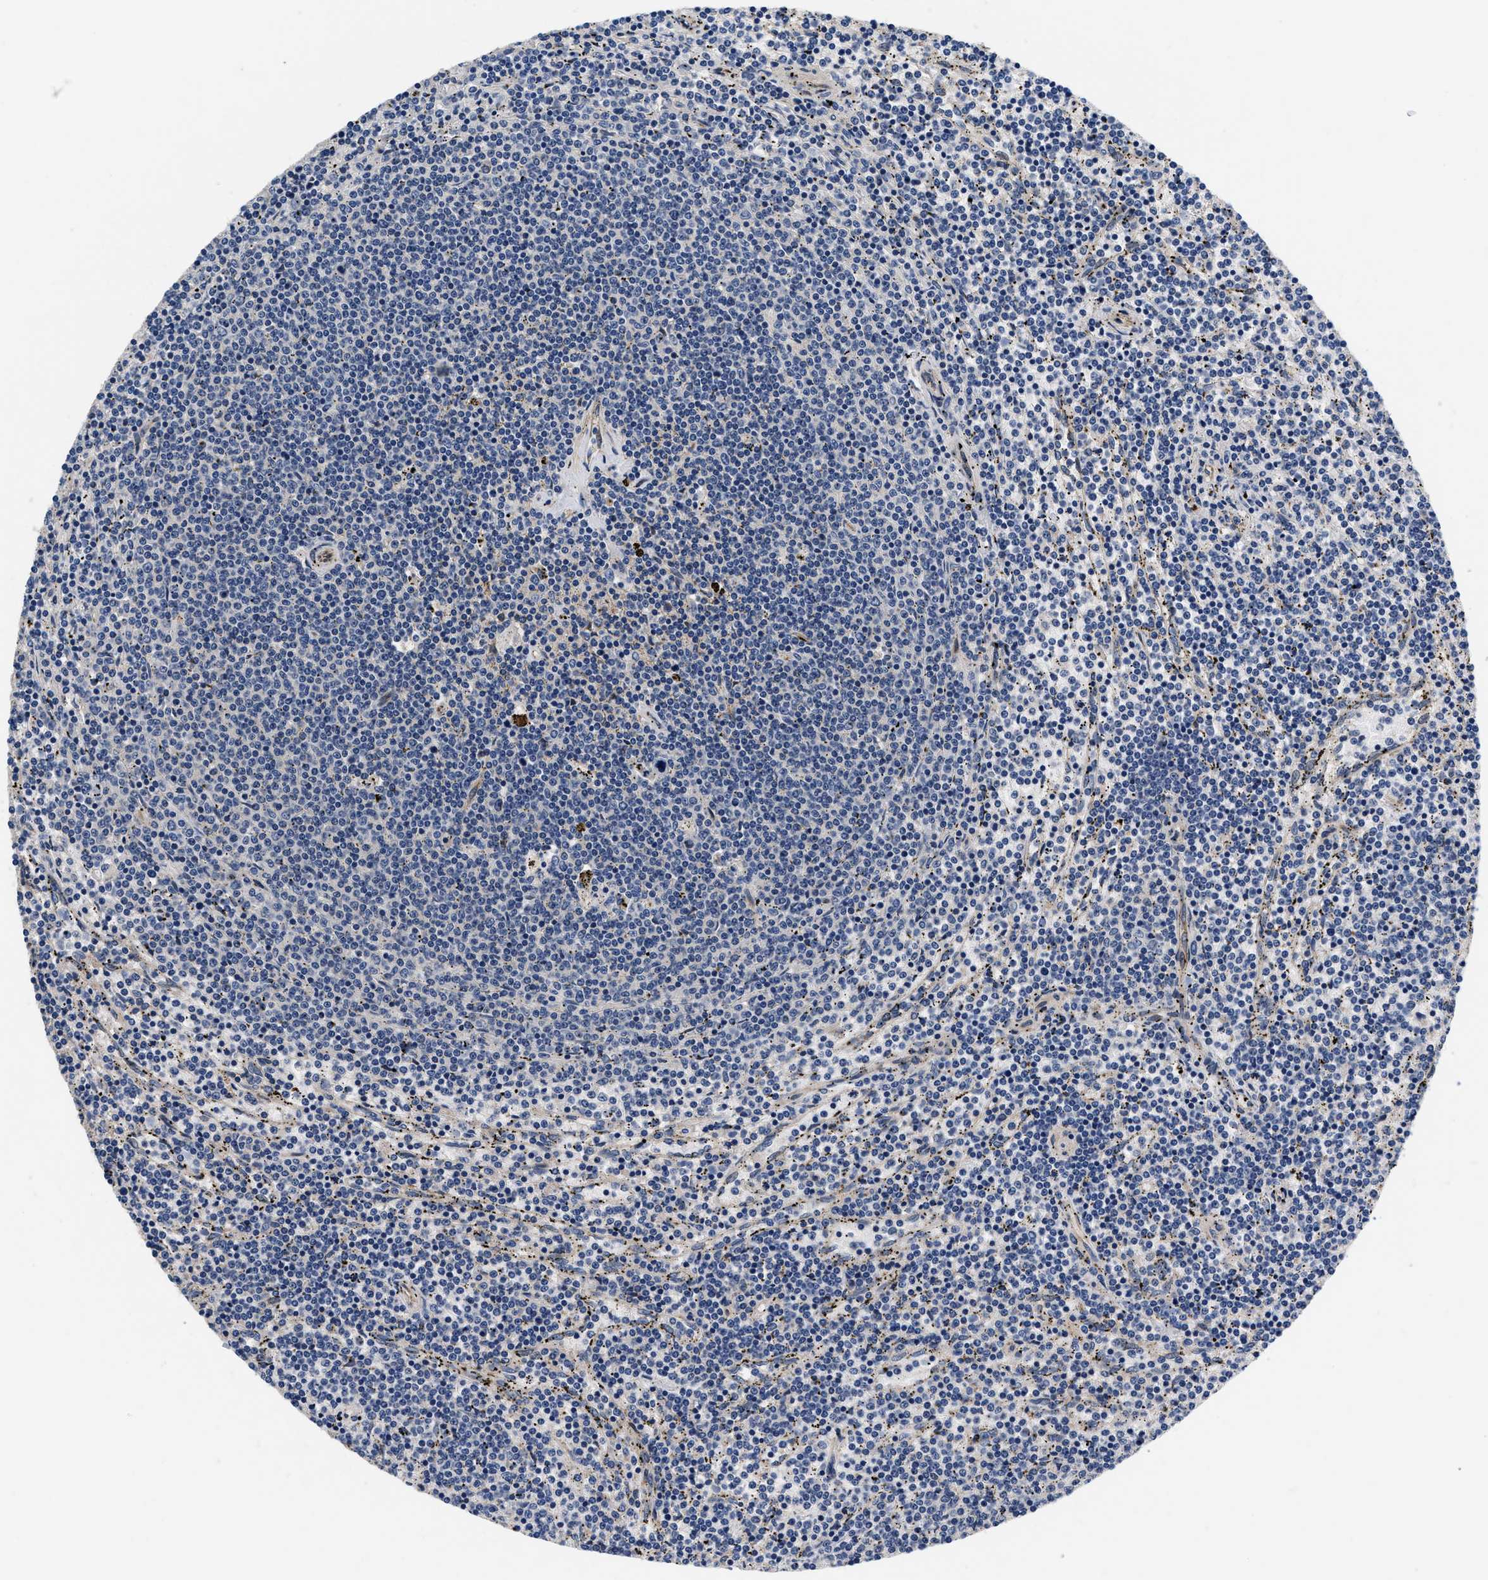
{"staining": {"intensity": "negative", "quantity": "none", "location": "none"}, "tissue": "lymphoma", "cell_type": "Tumor cells", "image_type": "cancer", "snomed": [{"axis": "morphology", "description": "Malignant lymphoma, non-Hodgkin's type, Low grade"}, {"axis": "topography", "description": "Spleen"}], "caption": "Immunohistochemistry photomicrograph of lymphoma stained for a protein (brown), which displays no positivity in tumor cells.", "gene": "NME6", "patient": {"sex": "female", "age": 50}}